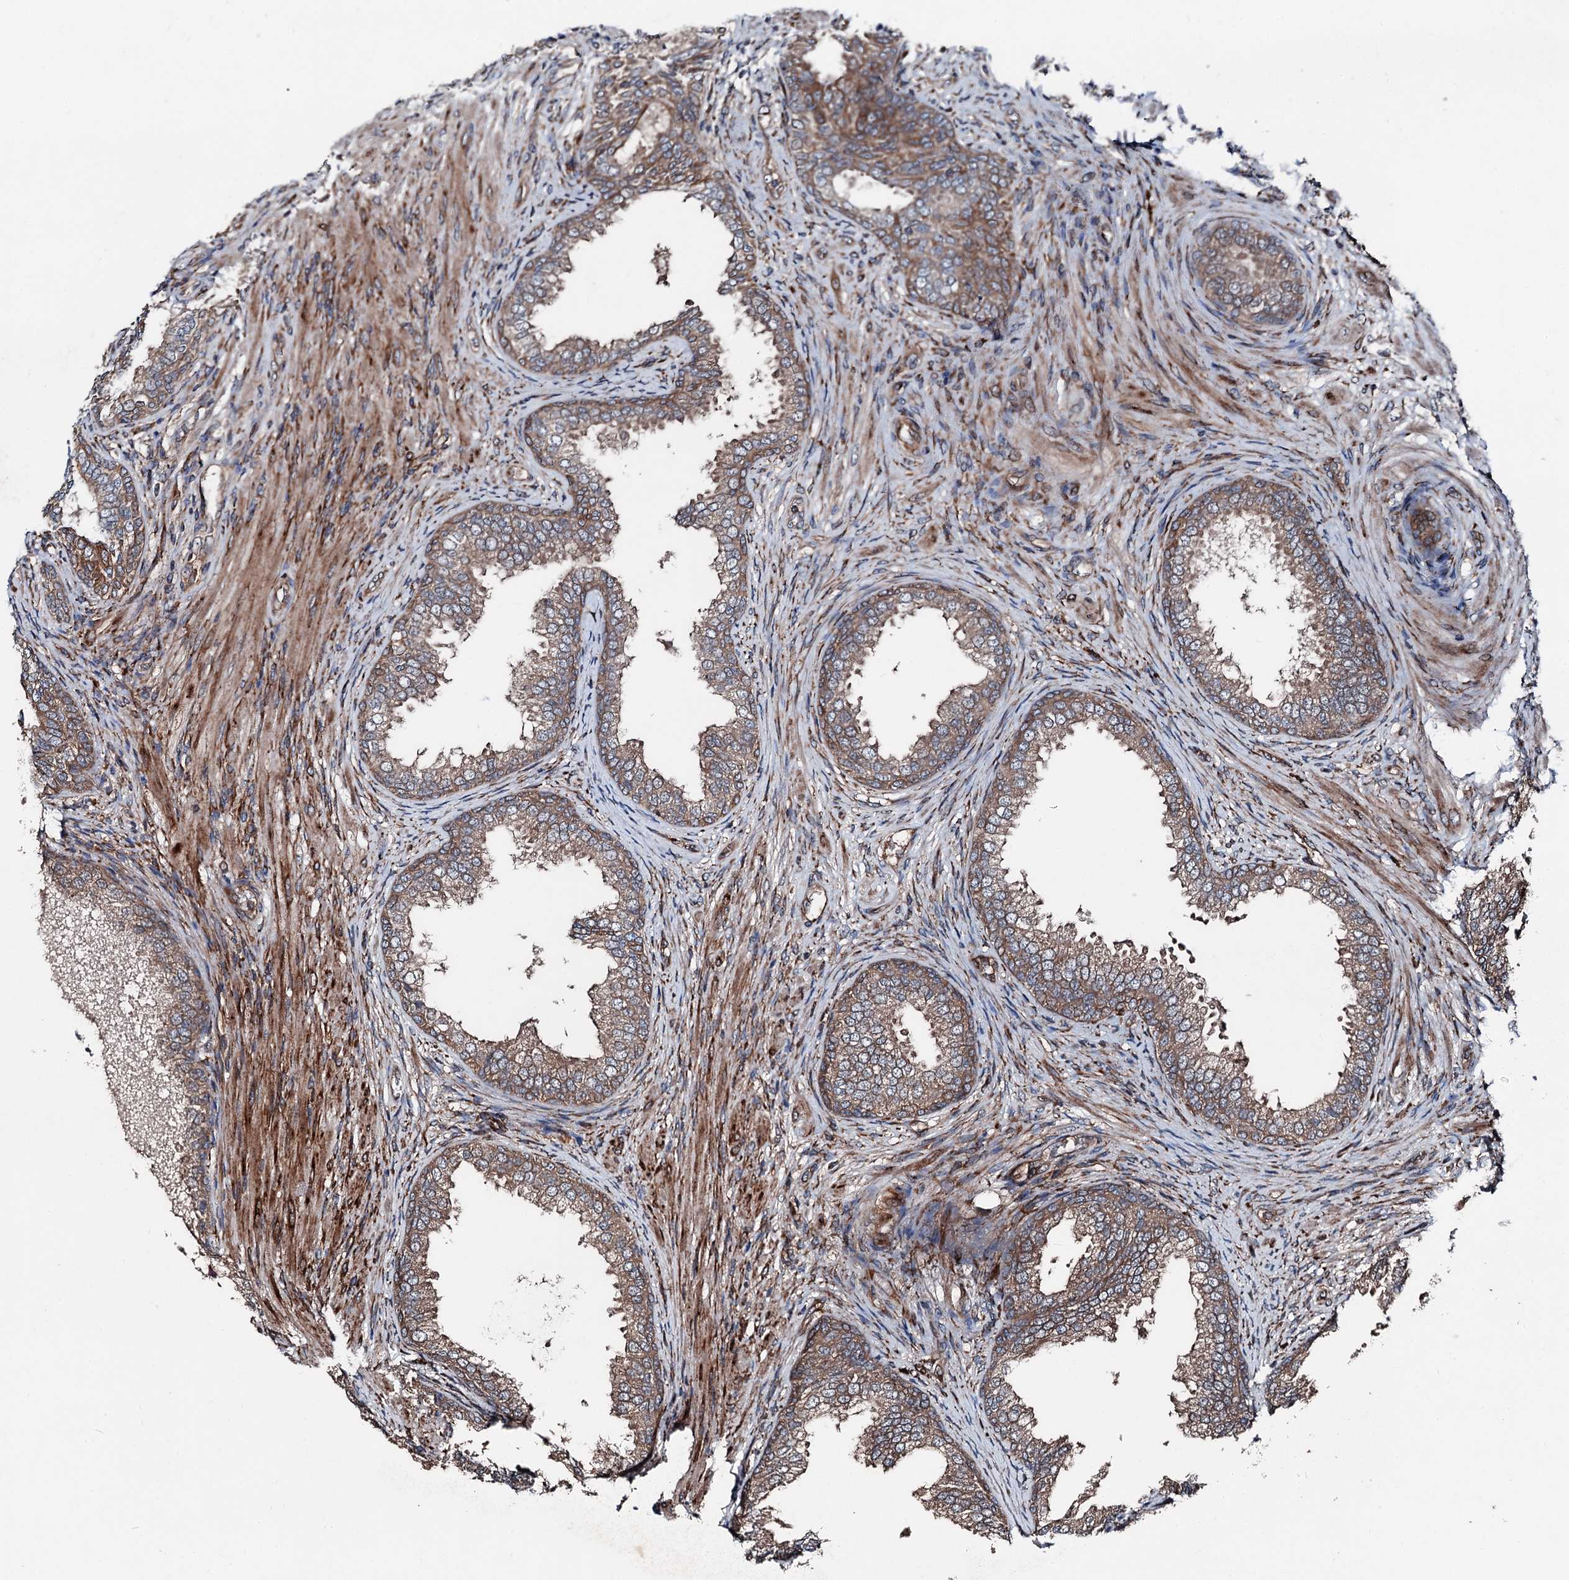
{"staining": {"intensity": "moderate", "quantity": ">75%", "location": "cytoplasmic/membranous"}, "tissue": "prostate", "cell_type": "Glandular cells", "image_type": "normal", "snomed": [{"axis": "morphology", "description": "Normal tissue, NOS"}, {"axis": "topography", "description": "Prostate"}], "caption": "Immunohistochemical staining of normal human prostate exhibits medium levels of moderate cytoplasmic/membranous expression in about >75% of glandular cells.", "gene": "DDIAS", "patient": {"sex": "male", "age": 76}}